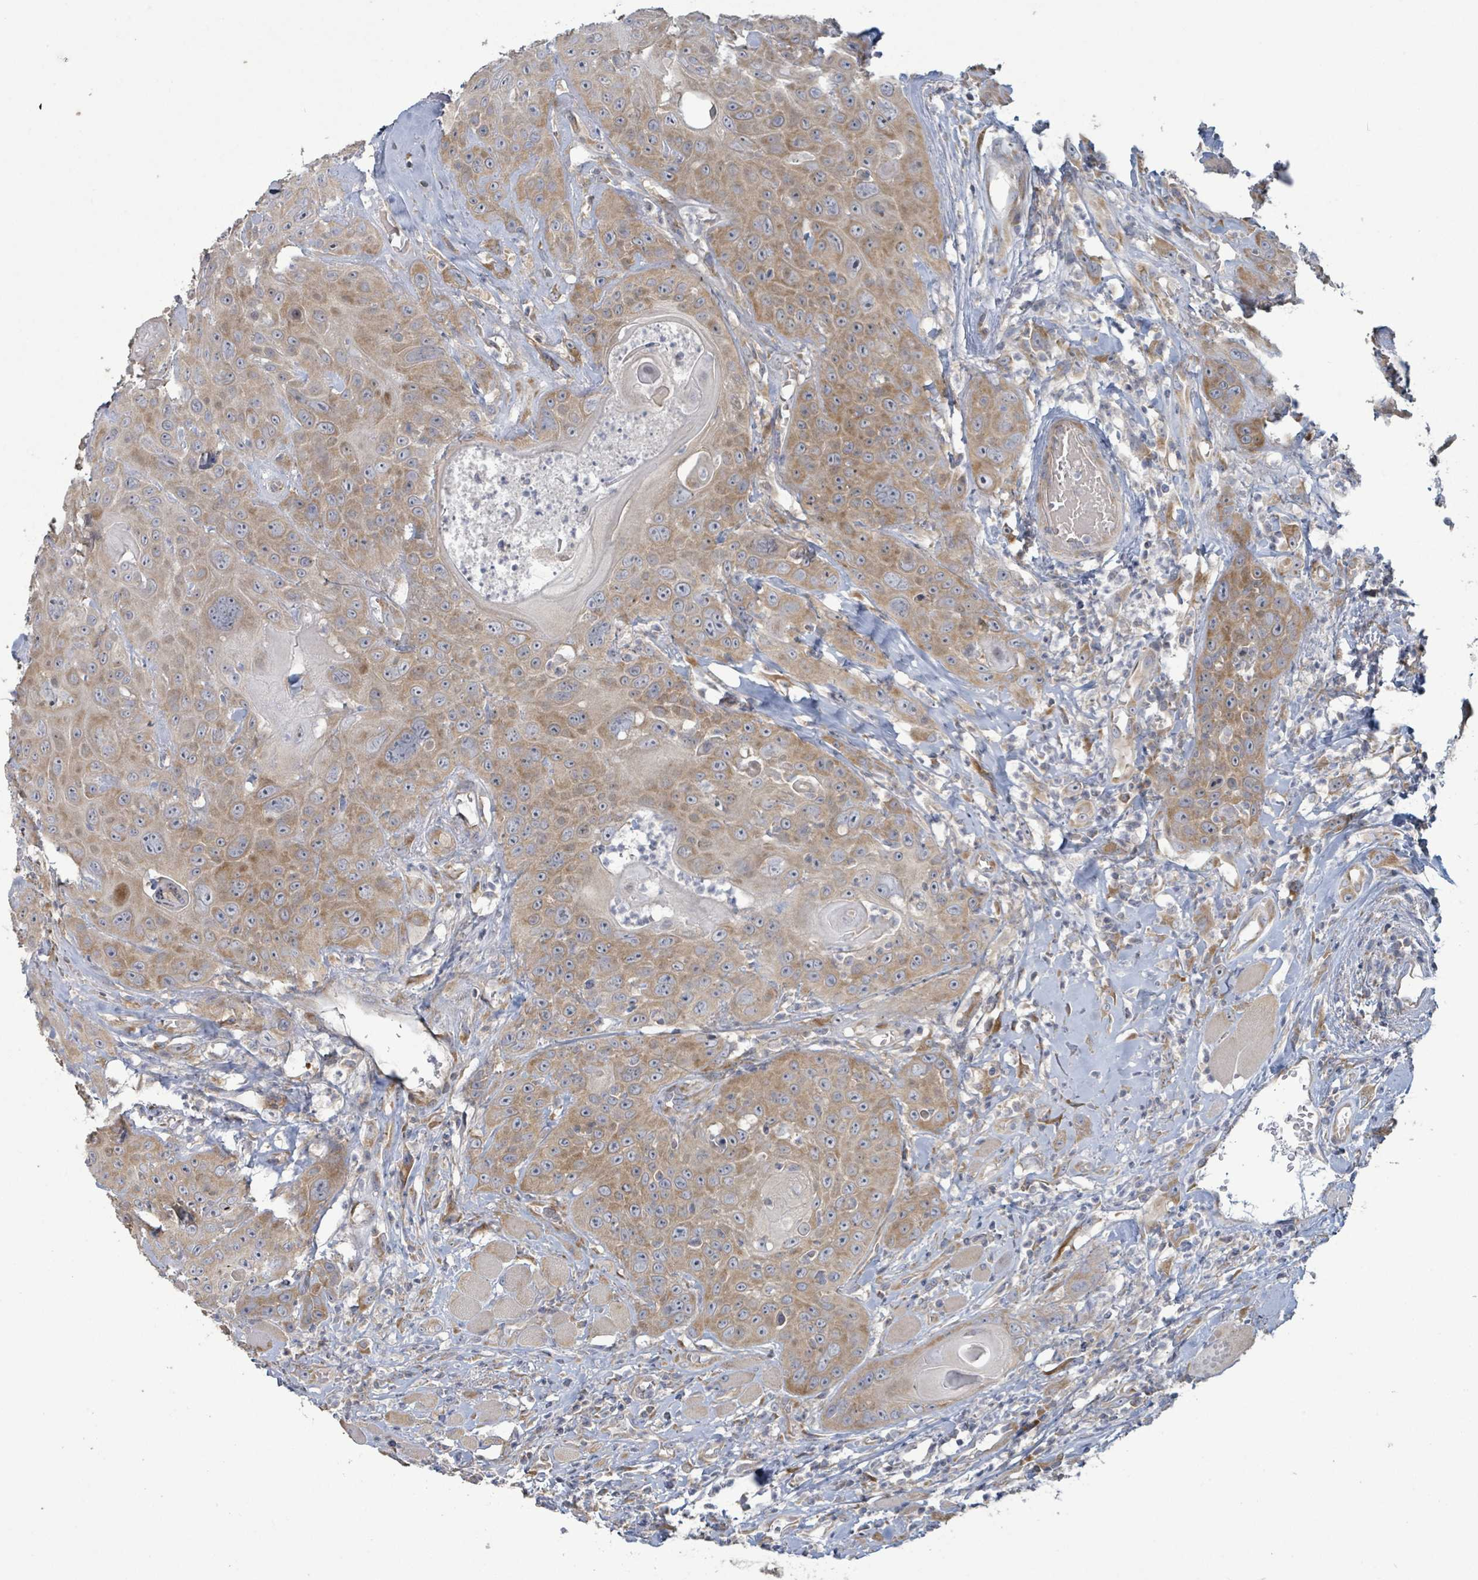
{"staining": {"intensity": "moderate", "quantity": ">75%", "location": "cytoplasmic/membranous"}, "tissue": "head and neck cancer", "cell_type": "Tumor cells", "image_type": "cancer", "snomed": [{"axis": "morphology", "description": "Squamous cell carcinoma, NOS"}, {"axis": "topography", "description": "Head-Neck"}], "caption": "An image showing moderate cytoplasmic/membranous staining in about >75% of tumor cells in head and neck squamous cell carcinoma, as visualized by brown immunohistochemical staining.", "gene": "RPL32", "patient": {"sex": "female", "age": 59}}